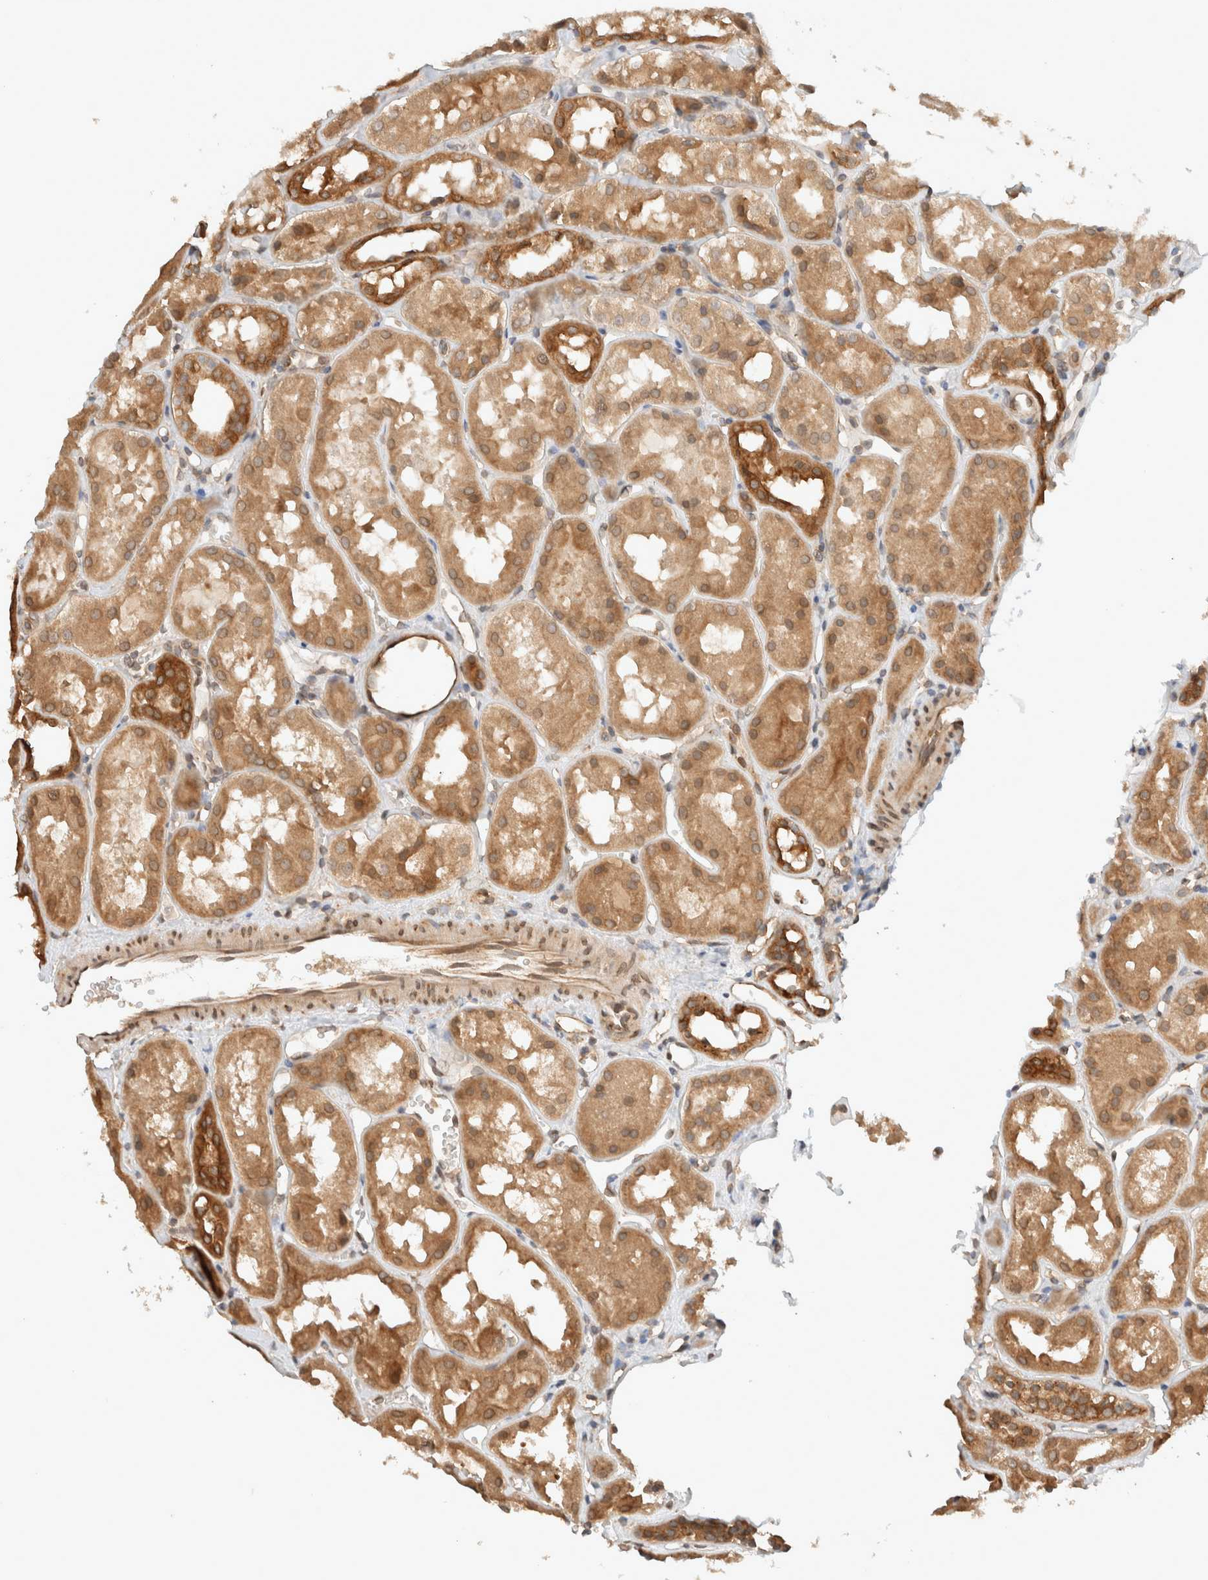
{"staining": {"intensity": "moderate", "quantity": ">75%", "location": "cytoplasmic/membranous"}, "tissue": "kidney", "cell_type": "Cells in glomeruli", "image_type": "normal", "snomed": [{"axis": "morphology", "description": "Normal tissue, NOS"}, {"axis": "topography", "description": "Kidney"}], "caption": "This image exhibits normal kidney stained with immunohistochemistry to label a protein in brown. The cytoplasmic/membranous of cells in glomeruli show moderate positivity for the protein. Nuclei are counter-stained blue.", "gene": "ARFGEF2", "patient": {"sex": "male", "age": 16}}